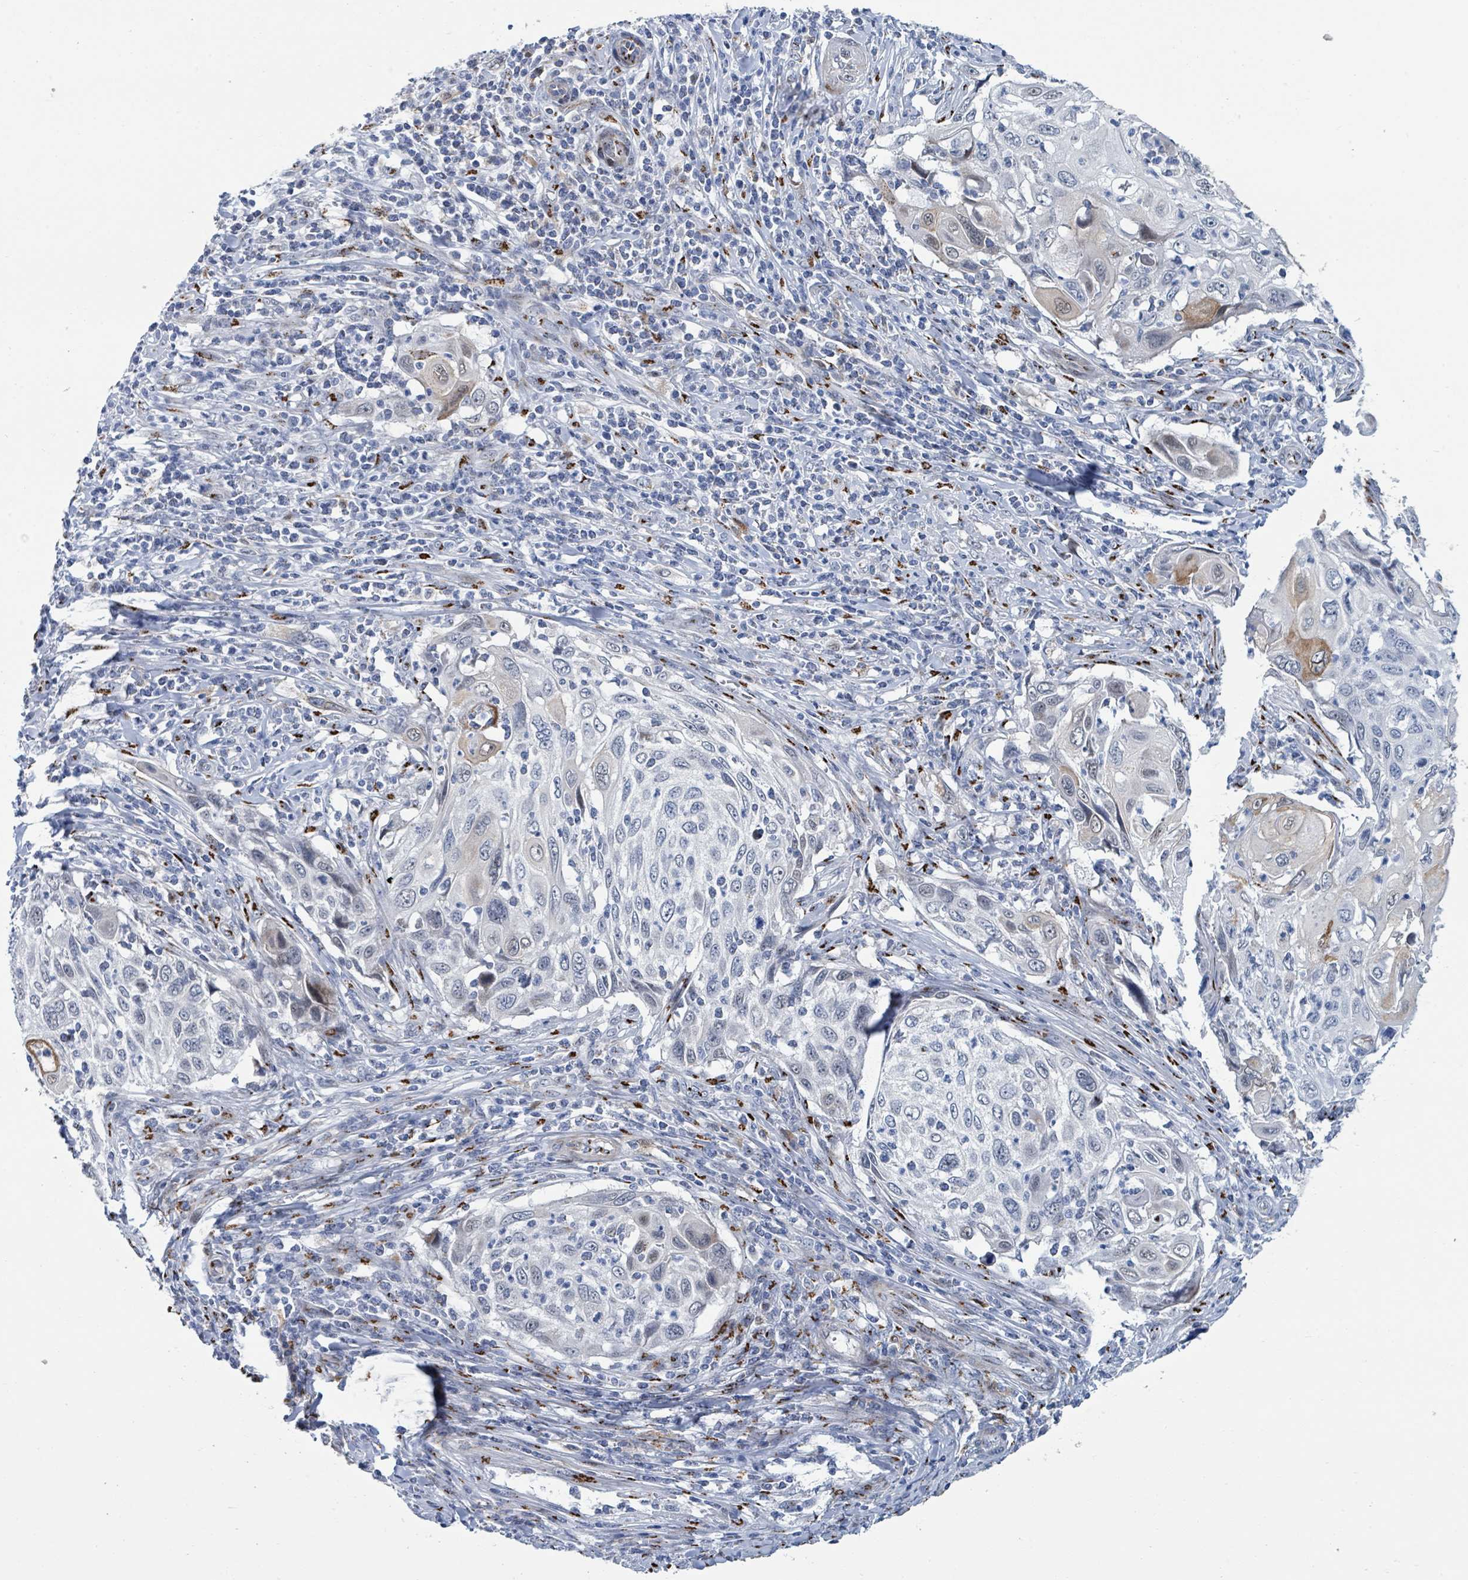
{"staining": {"intensity": "moderate", "quantity": "<25%", "location": "cytoplasmic/membranous"}, "tissue": "cervical cancer", "cell_type": "Tumor cells", "image_type": "cancer", "snomed": [{"axis": "morphology", "description": "Squamous cell carcinoma, NOS"}, {"axis": "topography", "description": "Cervix"}], "caption": "A micrograph of human cervical squamous cell carcinoma stained for a protein demonstrates moderate cytoplasmic/membranous brown staining in tumor cells.", "gene": "DCAF5", "patient": {"sex": "female", "age": 70}}